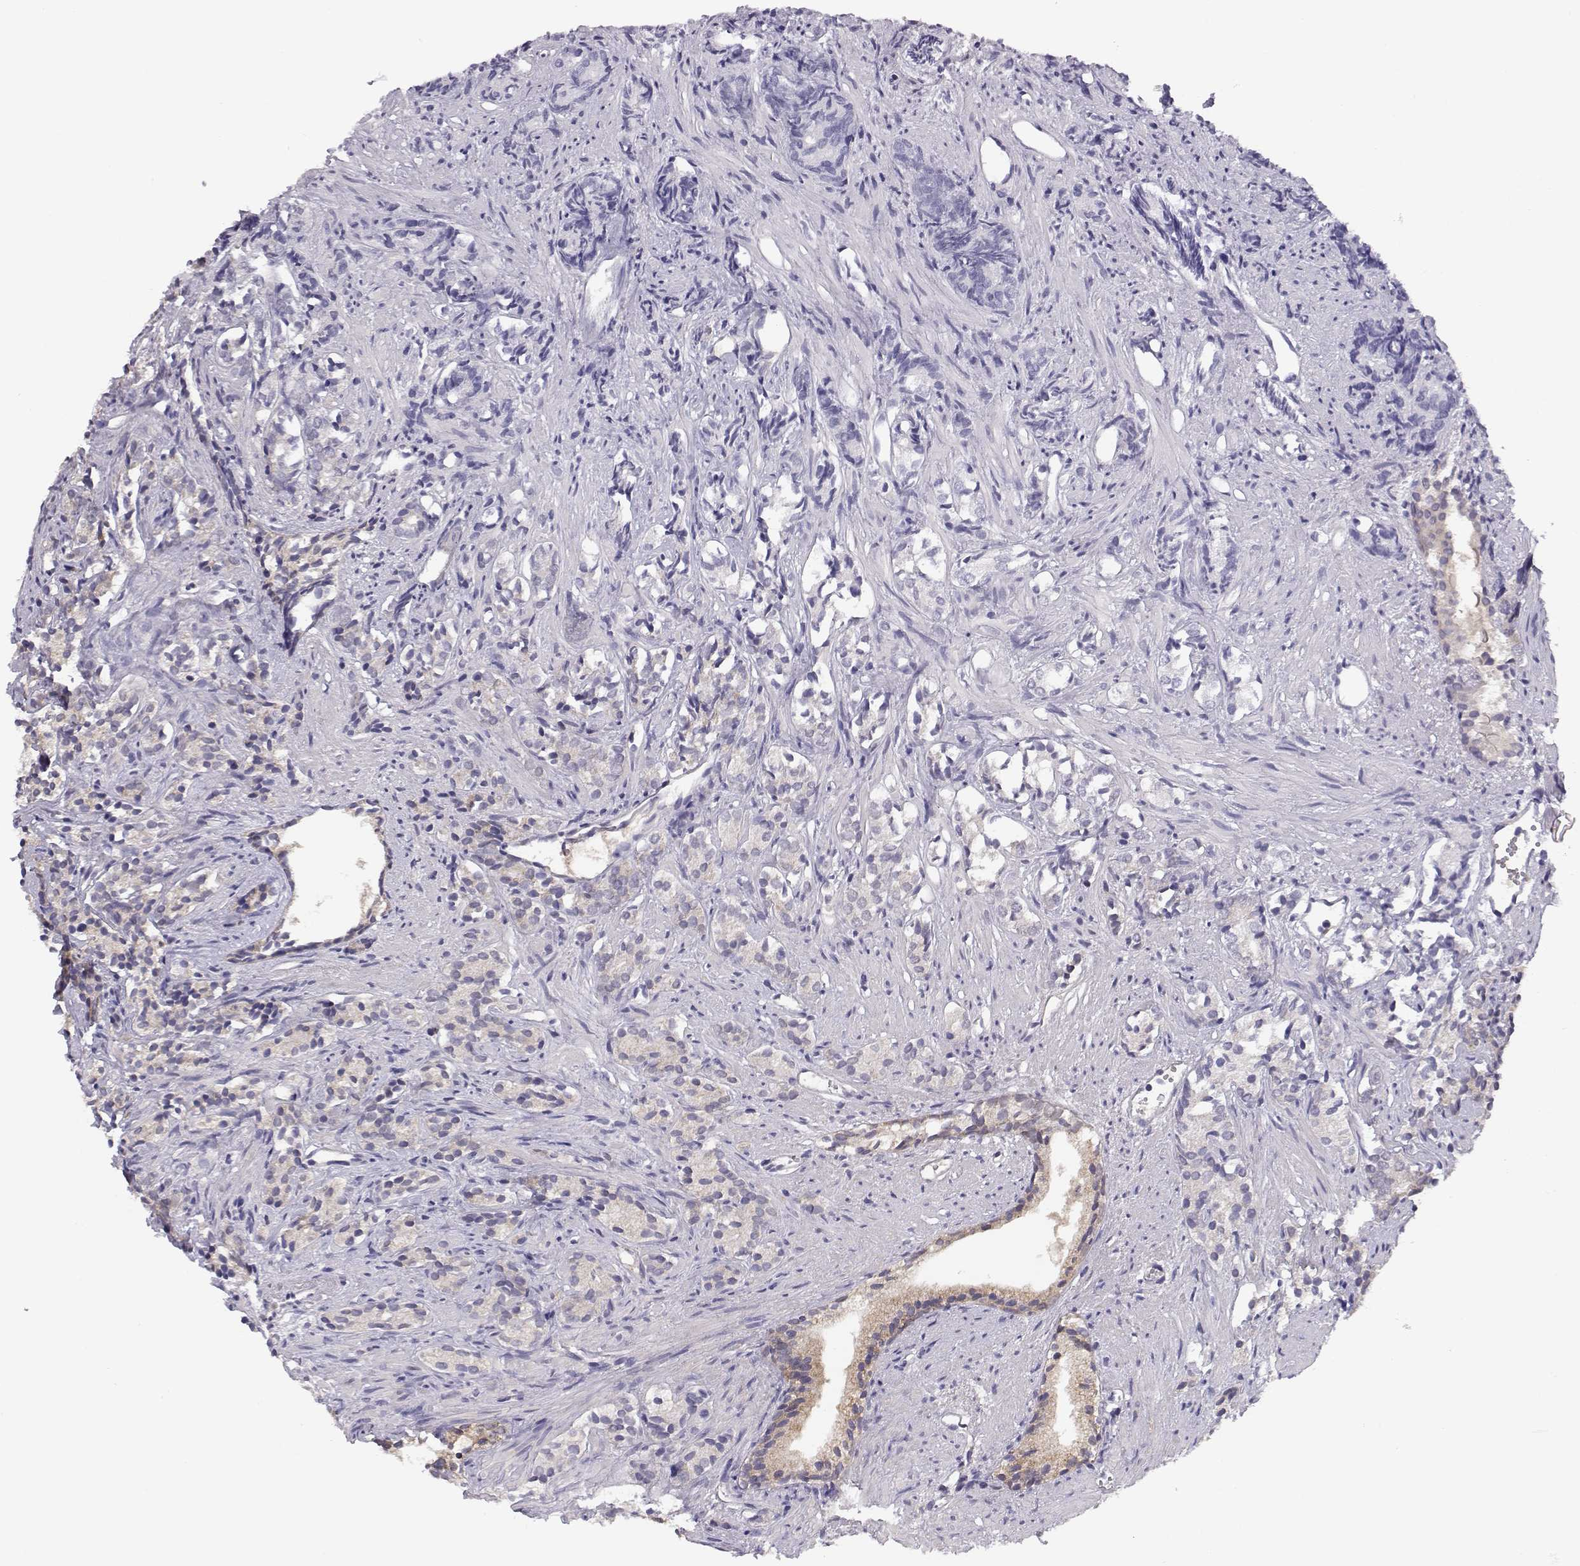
{"staining": {"intensity": "negative", "quantity": "none", "location": "none"}, "tissue": "prostate cancer", "cell_type": "Tumor cells", "image_type": "cancer", "snomed": [{"axis": "morphology", "description": "Adenocarcinoma, High grade"}, {"axis": "topography", "description": "Prostate"}], "caption": "IHC micrograph of prostate cancer stained for a protein (brown), which reveals no staining in tumor cells.", "gene": "KCNMB4", "patient": {"sex": "male", "age": 84}}